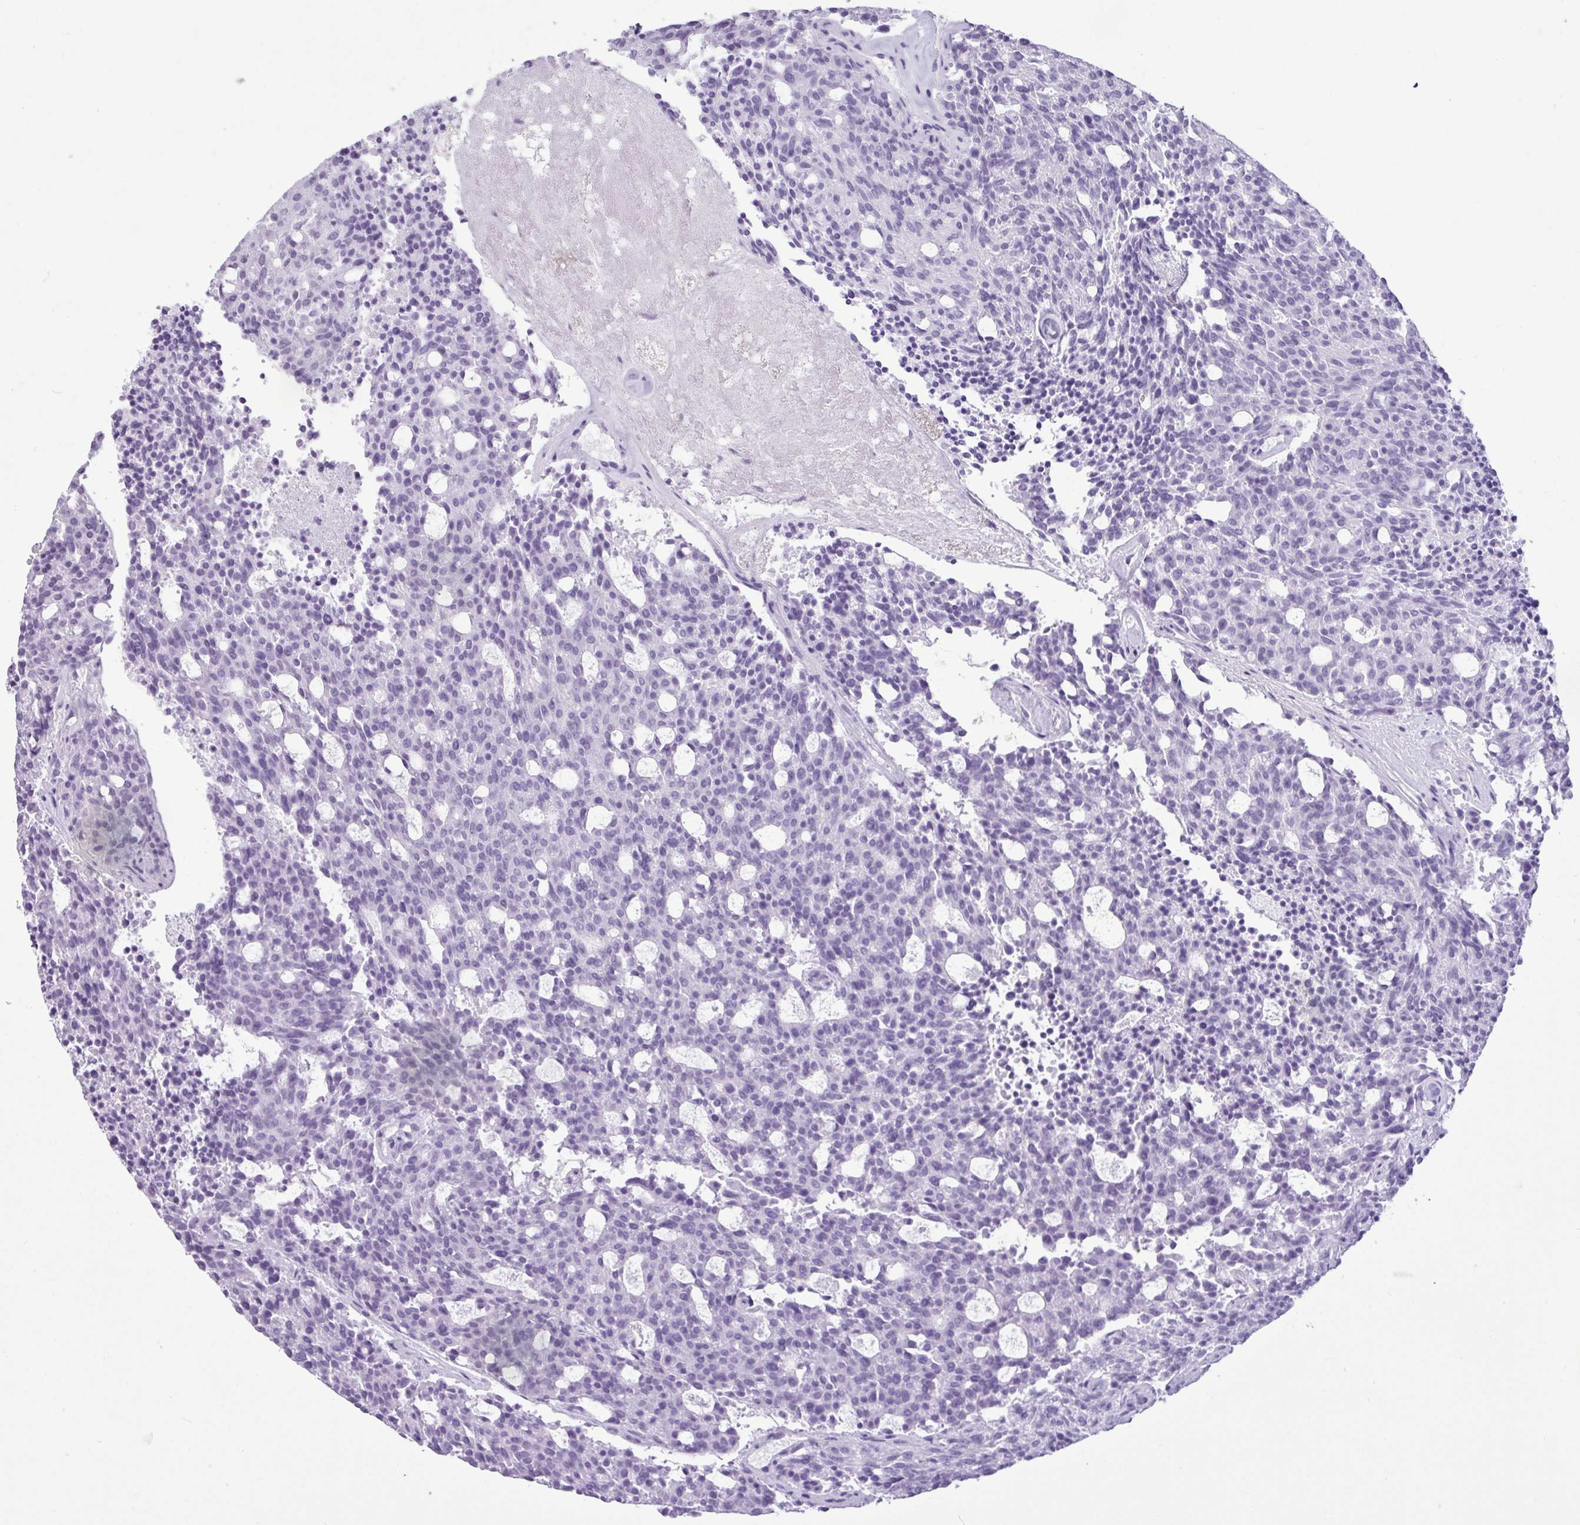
{"staining": {"intensity": "negative", "quantity": "none", "location": "none"}, "tissue": "carcinoid", "cell_type": "Tumor cells", "image_type": "cancer", "snomed": [{"axis": "morphology", "description": "Carcinoid, malignant, NOS"}, {"axis": "topography", "description": "Pancreas"}], "caption": "An image of human carcinoid (malignant) is negative for staining in tumor cells.", "gene": "AMY1B", "patient": {"sex": "female", "age": 54}}